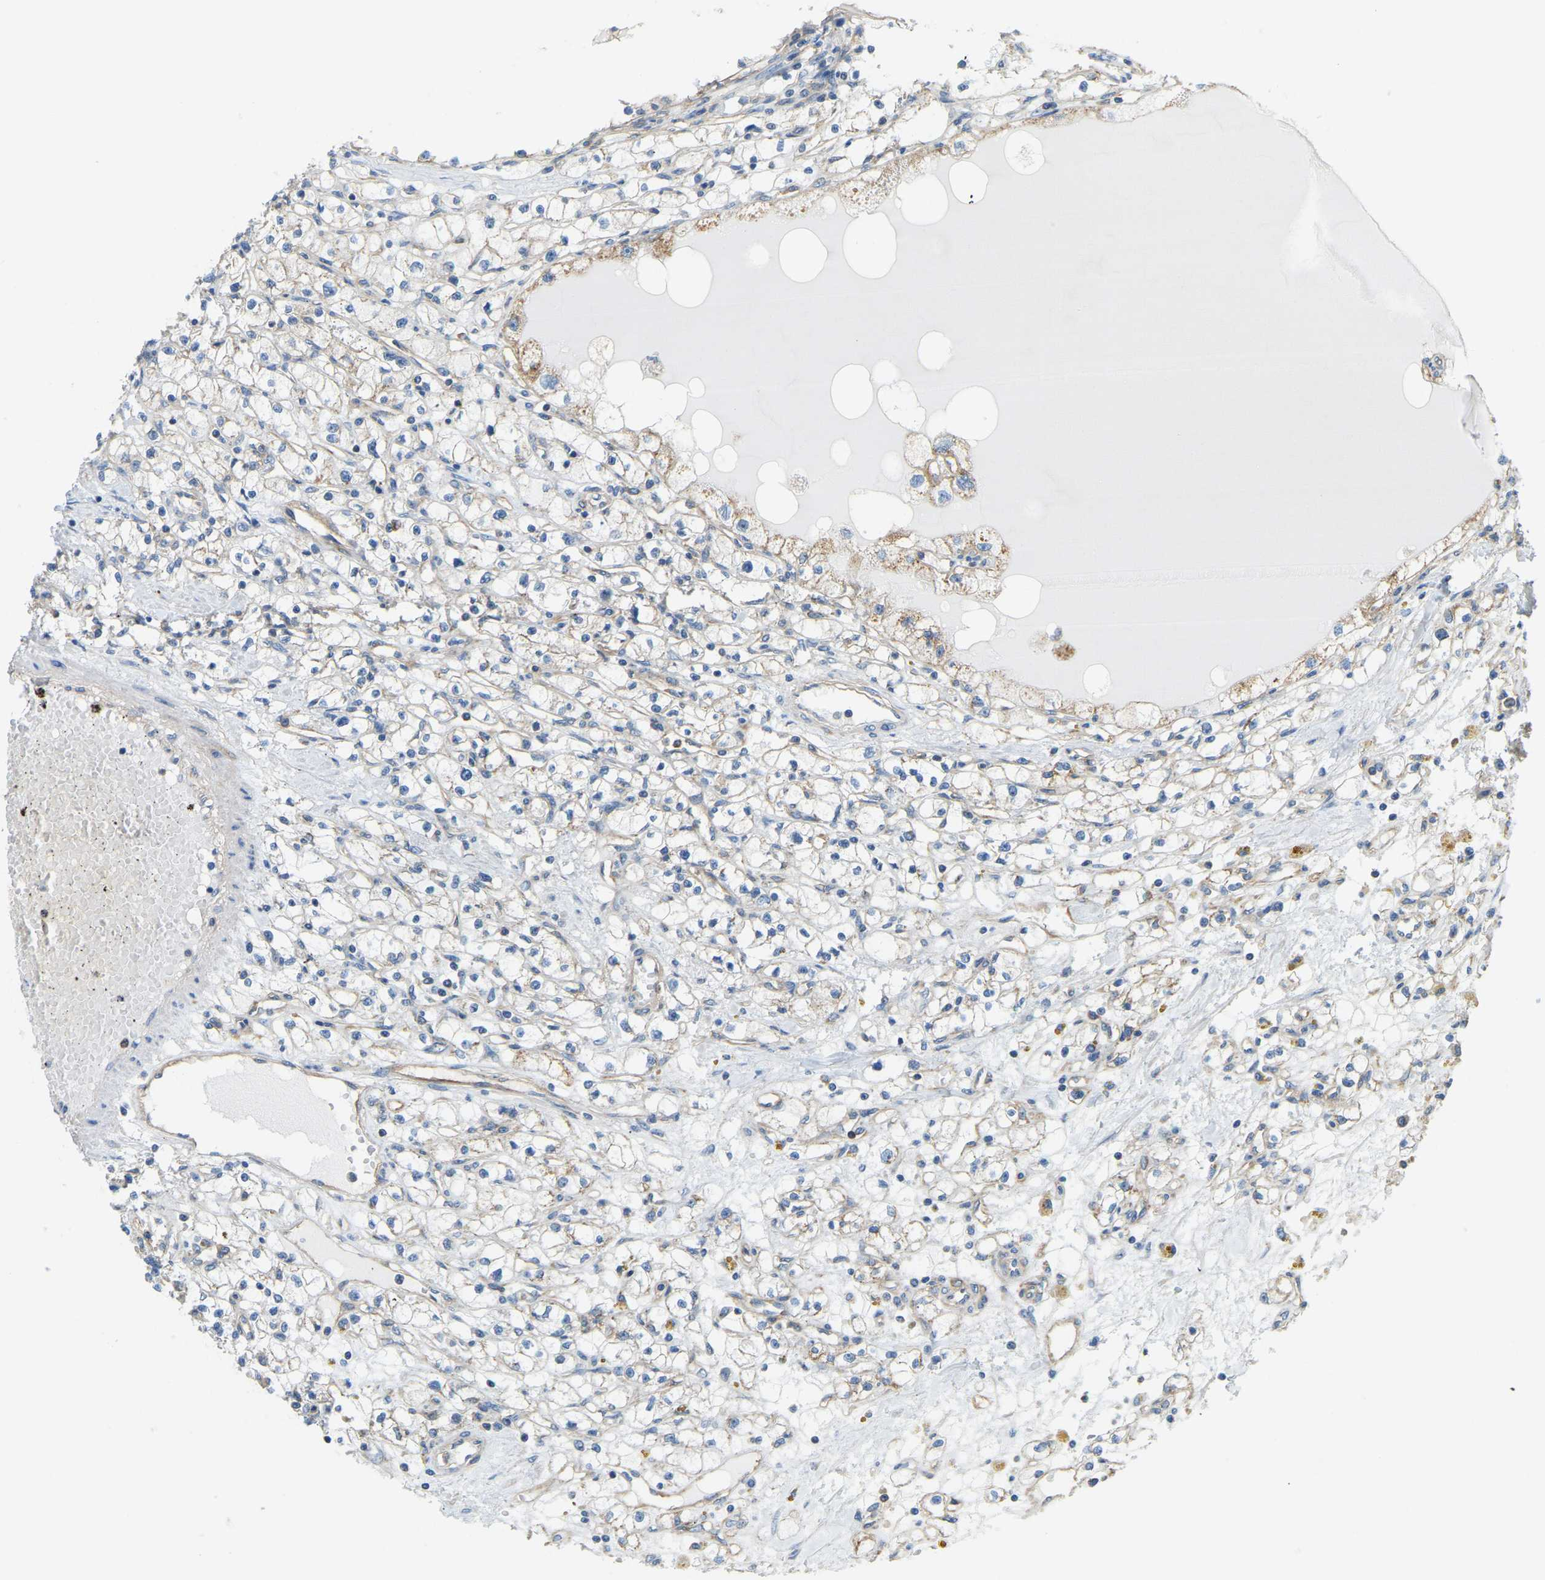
{"staining": {"intensity": "moderate", "quantity": "25%-75%", "location": "cytoplasmic/membranous"}, "tissue": "renal cancer", "cell_type": "Tumor cells", "image_type": "cancer", "snomed": [{"axis": "morphology", "description": "Adenocarcinoma, NOS"}, {"axis": "topography", "description": "Kidney"}], "caption": "About 25%-75% of tumor cells in adenocarcinoma (renal) display moderate cytoplasmic/membranous protein positivity as visualized by brown immunohistochemical staining.", "gene": "AHNAK", "patient": {"sex": "male", "age": 56}}